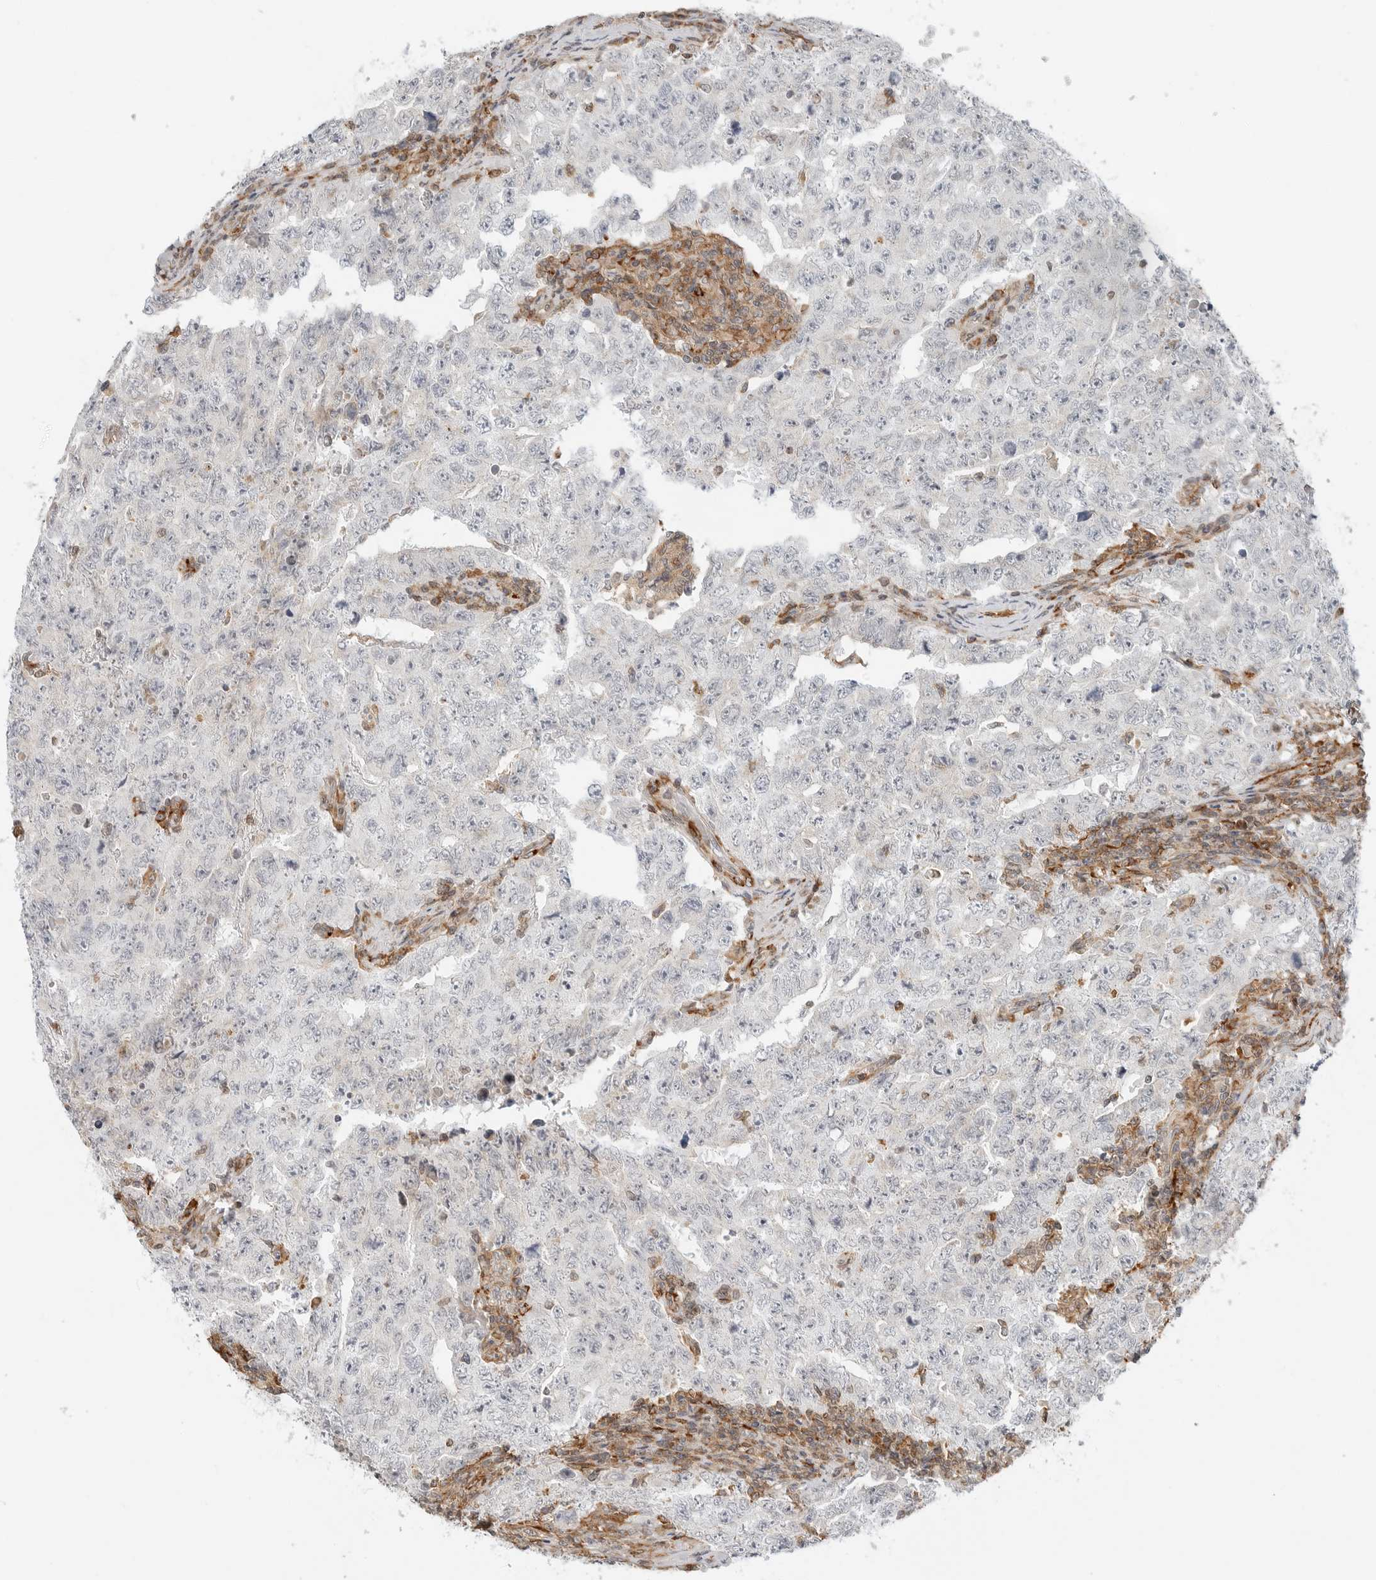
{"staining": {"intensity": "negative", "quantity": "none", "location": "none"}, "tissue": "testis cancer", "cell_type": "Tumor cells", "image_type": "cancer", "snomed": [{"axis": "morphology", "description": "Carcinoma, Embryonal, NOS"}, {"axis": "topography", "description": "Testis"}], "caption": "High power microscopy histopathology image of an immunohistochemistry photomicrograph of embryonal carcinoma (testis), revealing no significant positivity in tumor cells.", "gene": "C1QTNF1", "patient": {"sex": "male", "age": 26}}